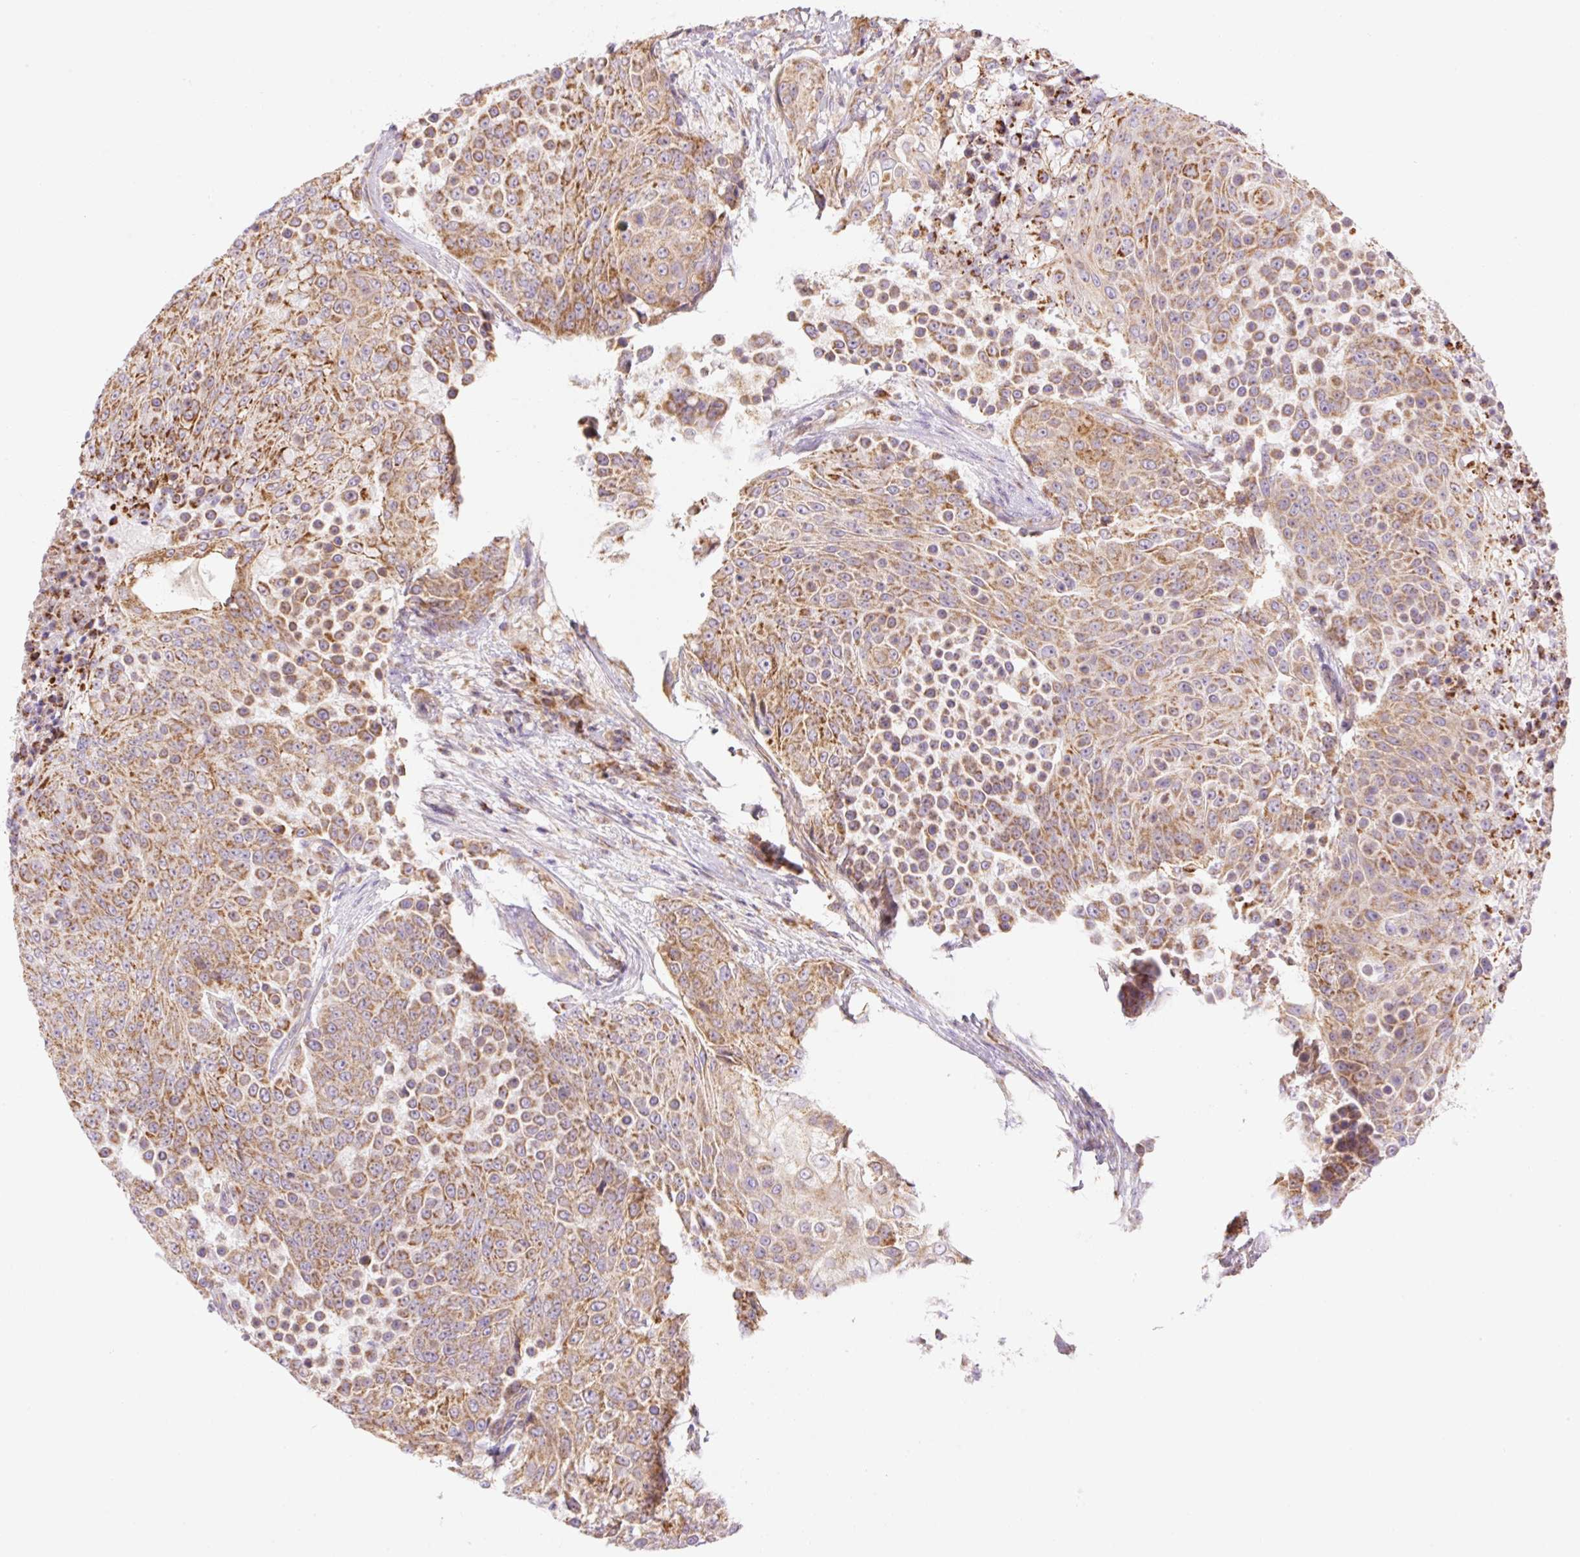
{"staining": {"intensity": "moderate", "quantity": ">75%", "location": "cytoplasmic/membranous"}, "tissue": "urothelial cancer", "cell_type": "Tumor cells", "image_type": "cancer", "snomed": [{"axis": "morphology", "description": "Urothelial carcinoma, High grade"}, {"axis": "topography", "description": "Urinary bladder"}], "caption": "Immunohistochemical staining of urothelial cancer exhibits medium levels of moderate cytoplasmic/membranous protein expression in approximately >75% of tumor cells.", "gene": "GOSR2", "patient": {"sex": "female", "age": 63}}